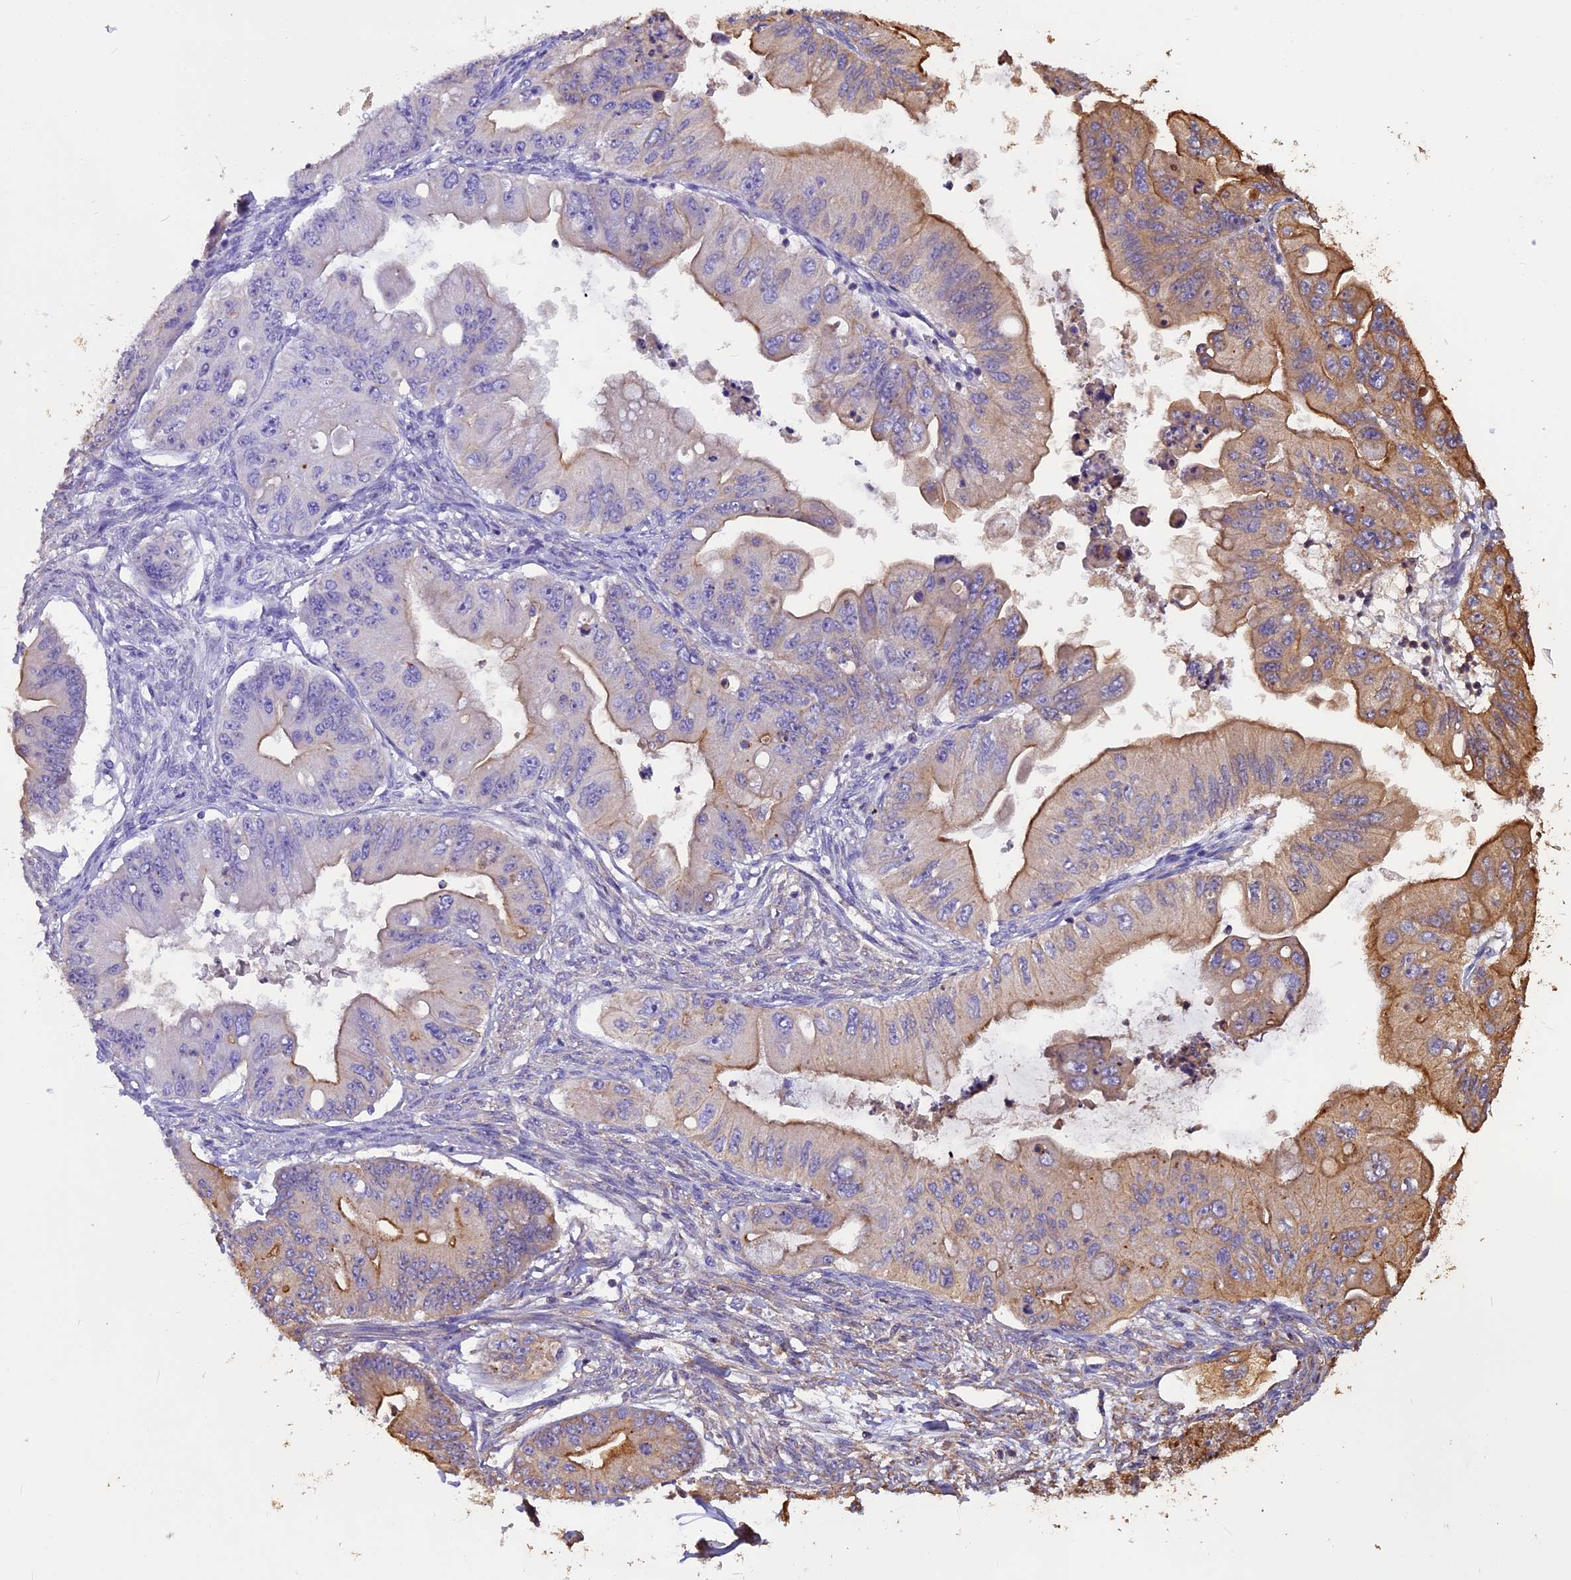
{"staining": {"intensity": "moderate", "quantity": "<25%", "location": "cytoplasmic/membranous"}, "tissue": "ovarian cancer", "cell_type": "Tumor cells", "image_type": "cancer", "snomed": [{"axis": "morphology", "description": "Cystadenocarcinoma, mucinous, NOS"}, {"axis": "topography", "description": "Ovary"}], "caption": "Mucinous cystadenocarcinoma (ovarian) stained with a brown dye displays moderate cytoplasmic/membranous positive expression in about <25% of tumor cells.", "gene": "CHMP2A", "patient": {"sex": "female", "age": 71}}